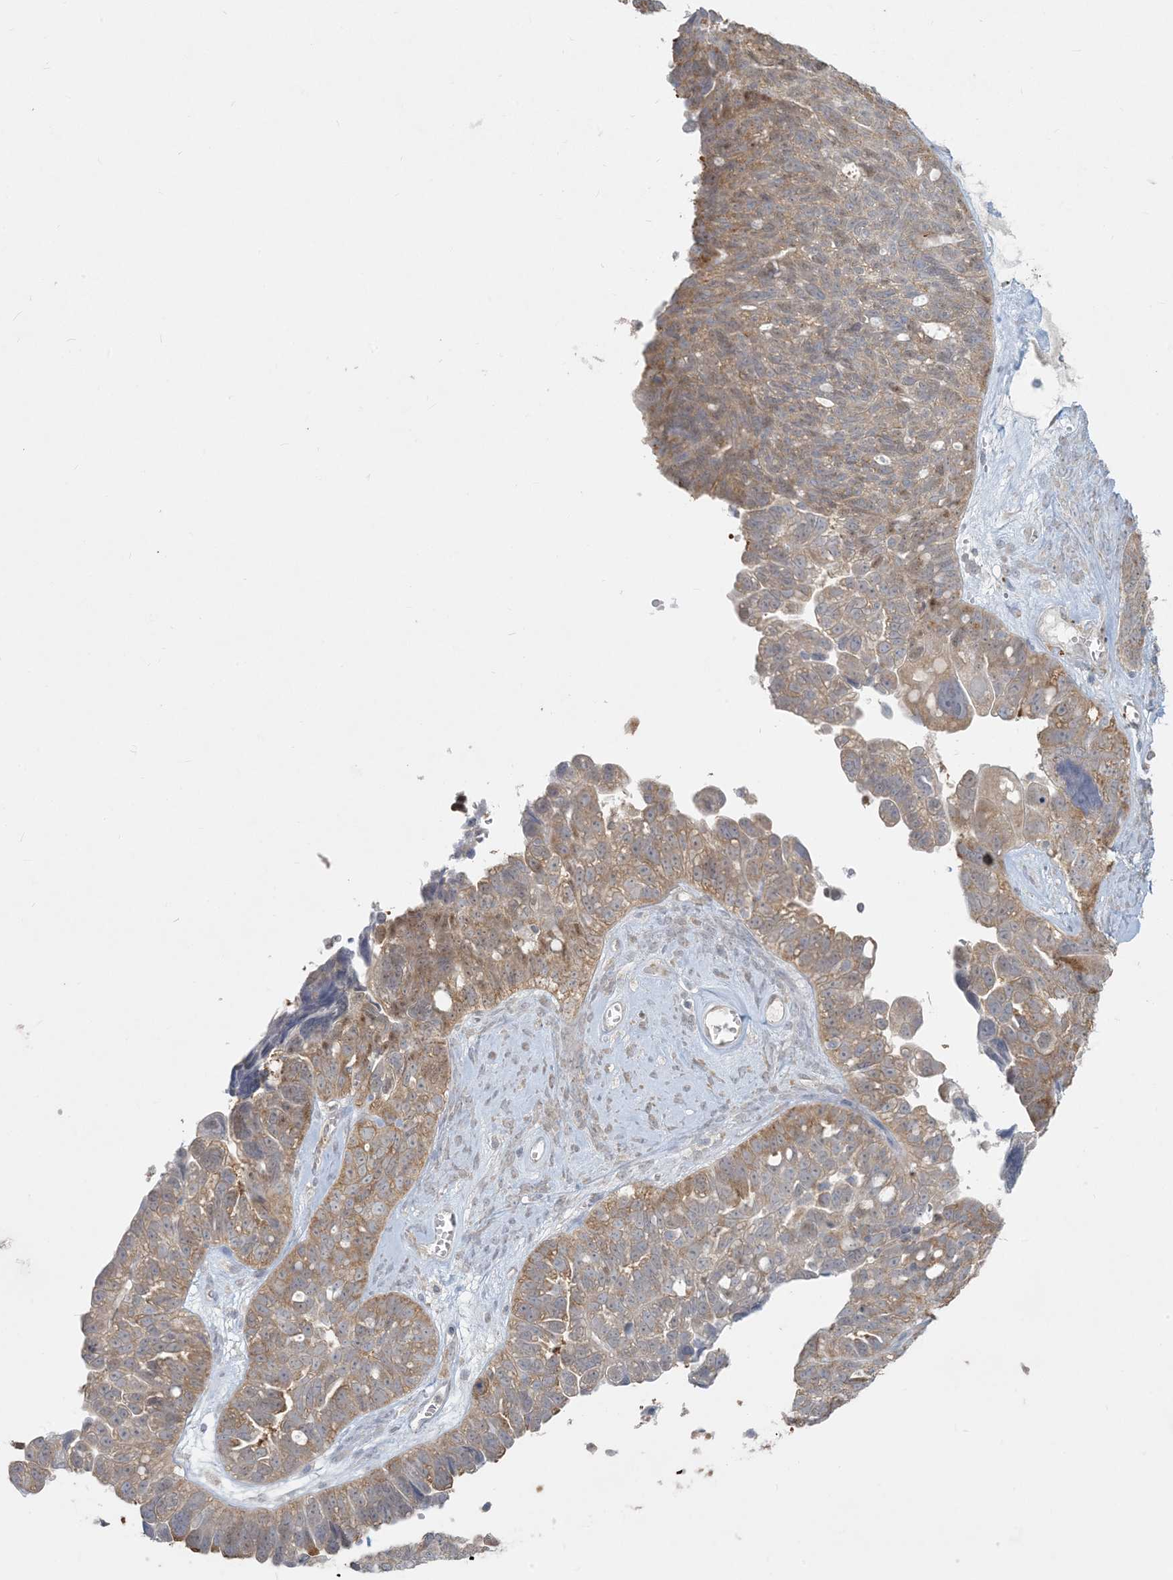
{"staining": {"intensity": "moderate", "quantity": ">75%", "location": "cytoplasmic/membranous"}, "tissue": "ovarian cancer", "cell_type": "Tumor cells", "image_type": "cancer", "snomed": [{"axis": "morphology", "description": "Cystadenocarcinoma, serous, NOS"}, {"axis": "topography", "description": "Ovary"}], "caption": "Protein expression analysis of human ovarian cancer reveals moderate cytoplasmic/membranous staining in approximately >75% of tumor cells.", "gene": "HACL1", "patient": {"sex": "female", "age": 79}}